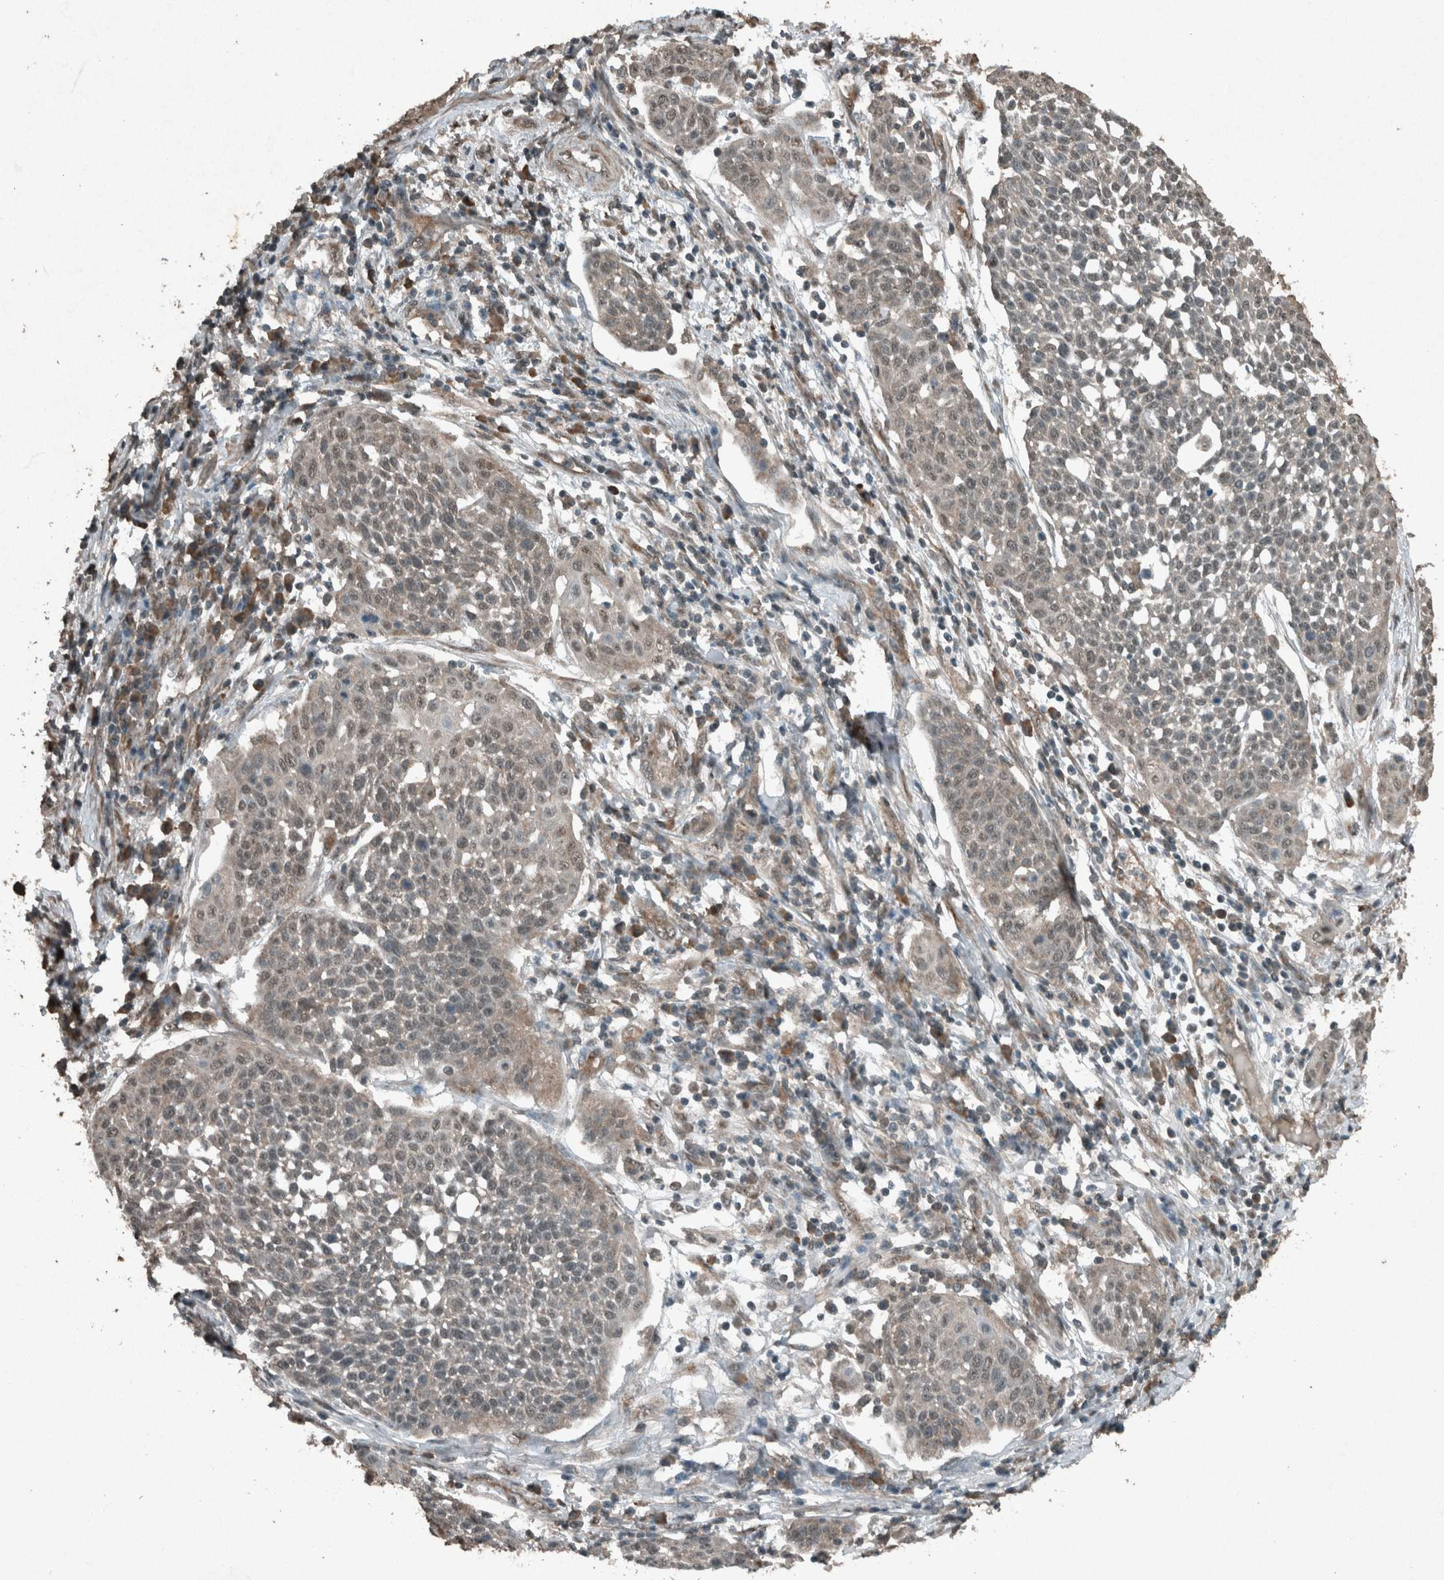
{"staining": {"intensity": "weak", "quantity": "25%-75%", "location": "cytoplasmic/membranous,nuclear"}, "tissue": "cervical cancer", "cell_type": "Tumor cells", "image_type": "cancer", "snomed": [{"axis": "morphology", "description": "Squamous cell carcinoma, NOS"}, {"axis": "topography", "description": "Cervix"}], "caption": "Squamous cell carcinoma (cervical) tissue exhibits weak cytoplasmic/membranous and nuclear positivity in approximately 25%-75% of tumor cells", "gene": "ARHGEF12", "patient": {"sex": "female", "age": 34}}